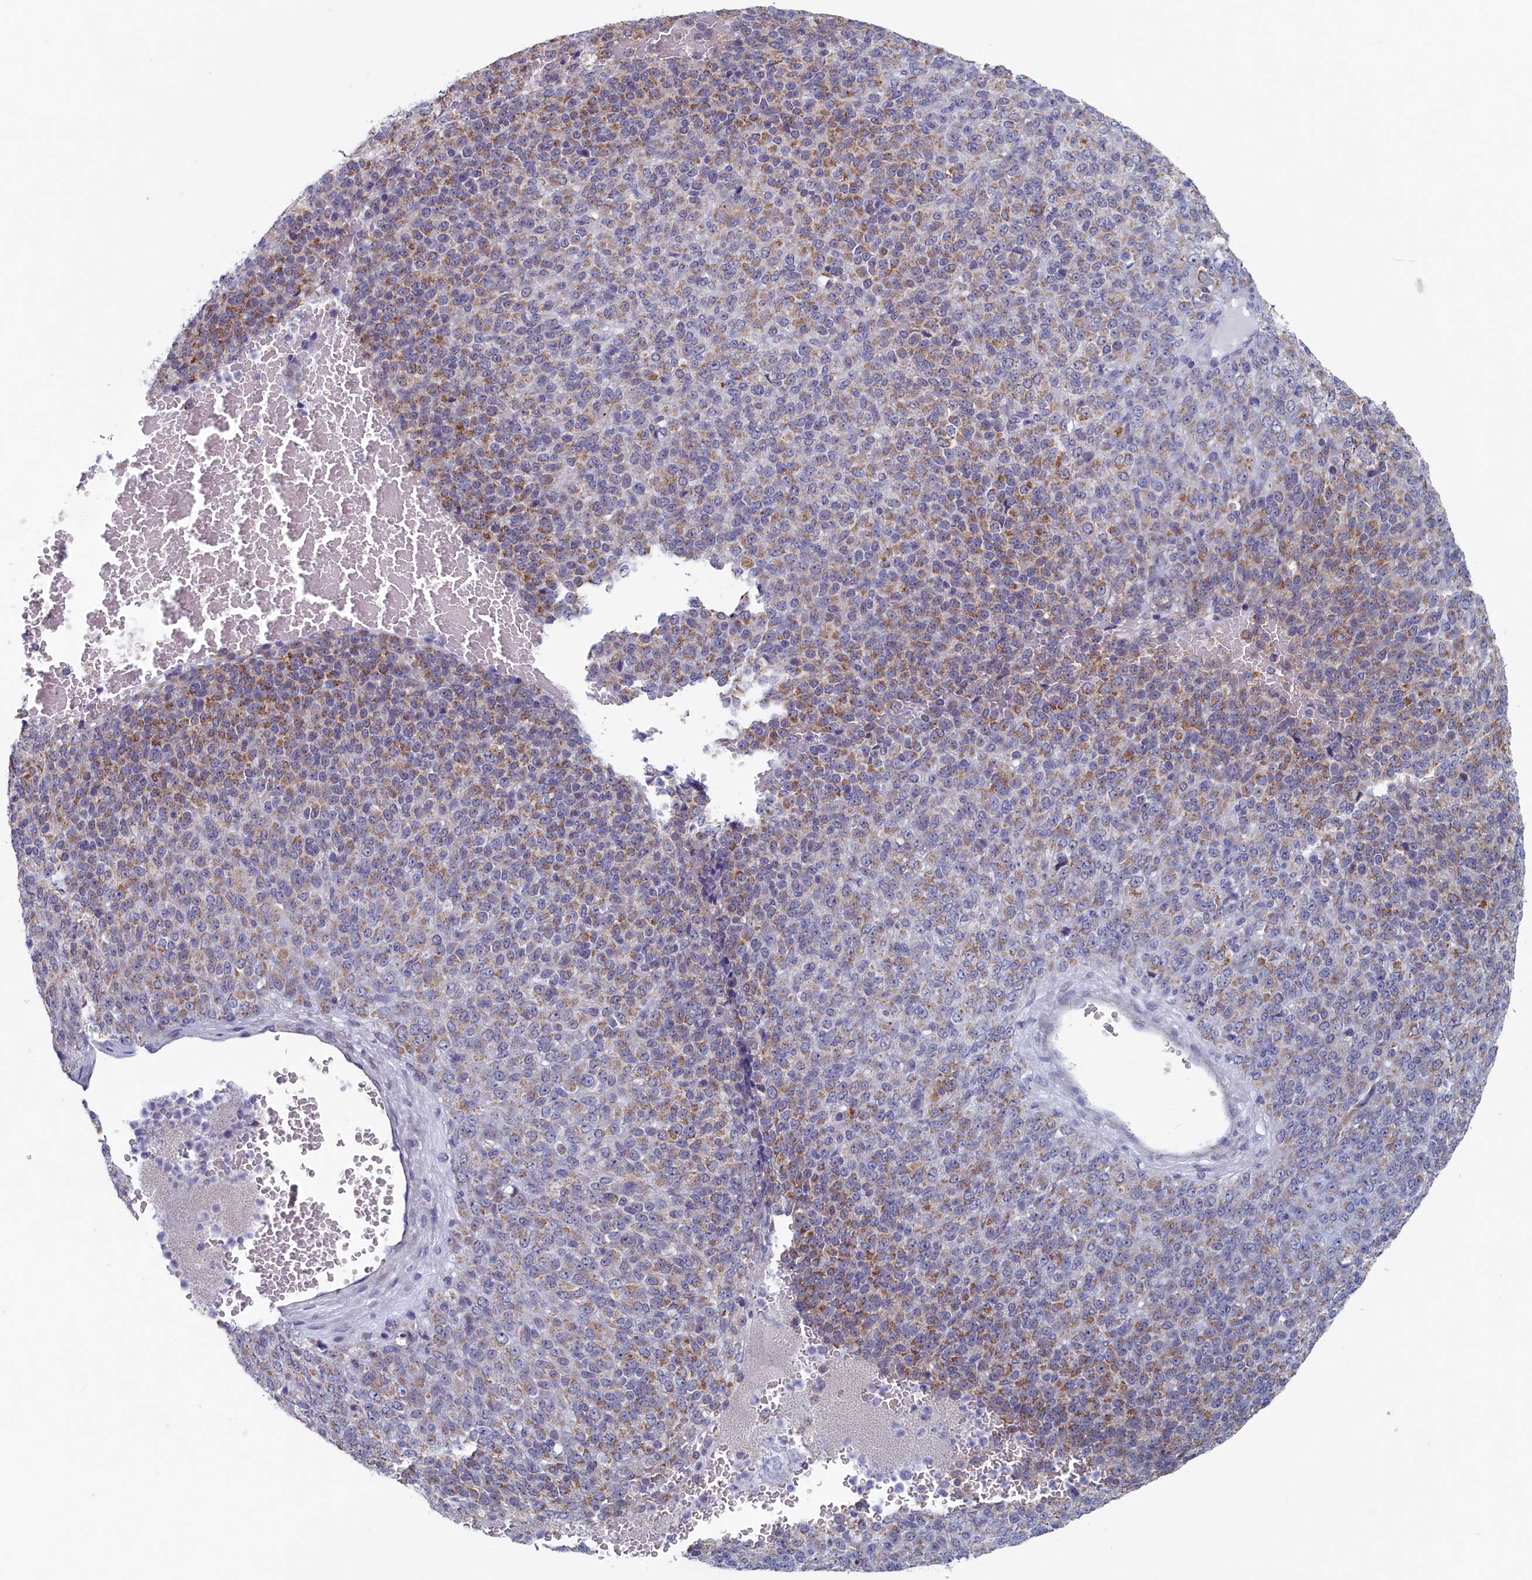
{"staining": {"intensity": "moderate", "quantity": "25%-75%", "location": "cytoplasmic/membranous"}, "tissue": "melanoma", "cell_type": "Tumor cells", "image_type": "cancer", "snomed": [{"axis": "morphology", "description": "Malignant melanoma, Metastatic site"}, {"axis": "topography", "description": "Brain"}], "caption": "This is an image of IHC staining of melanoma, which shows moderate expression in the cytoplasmic/membranous of tumor cells.", "gene": "WDR76", "patient": {"sex": "female", "age": 56}}